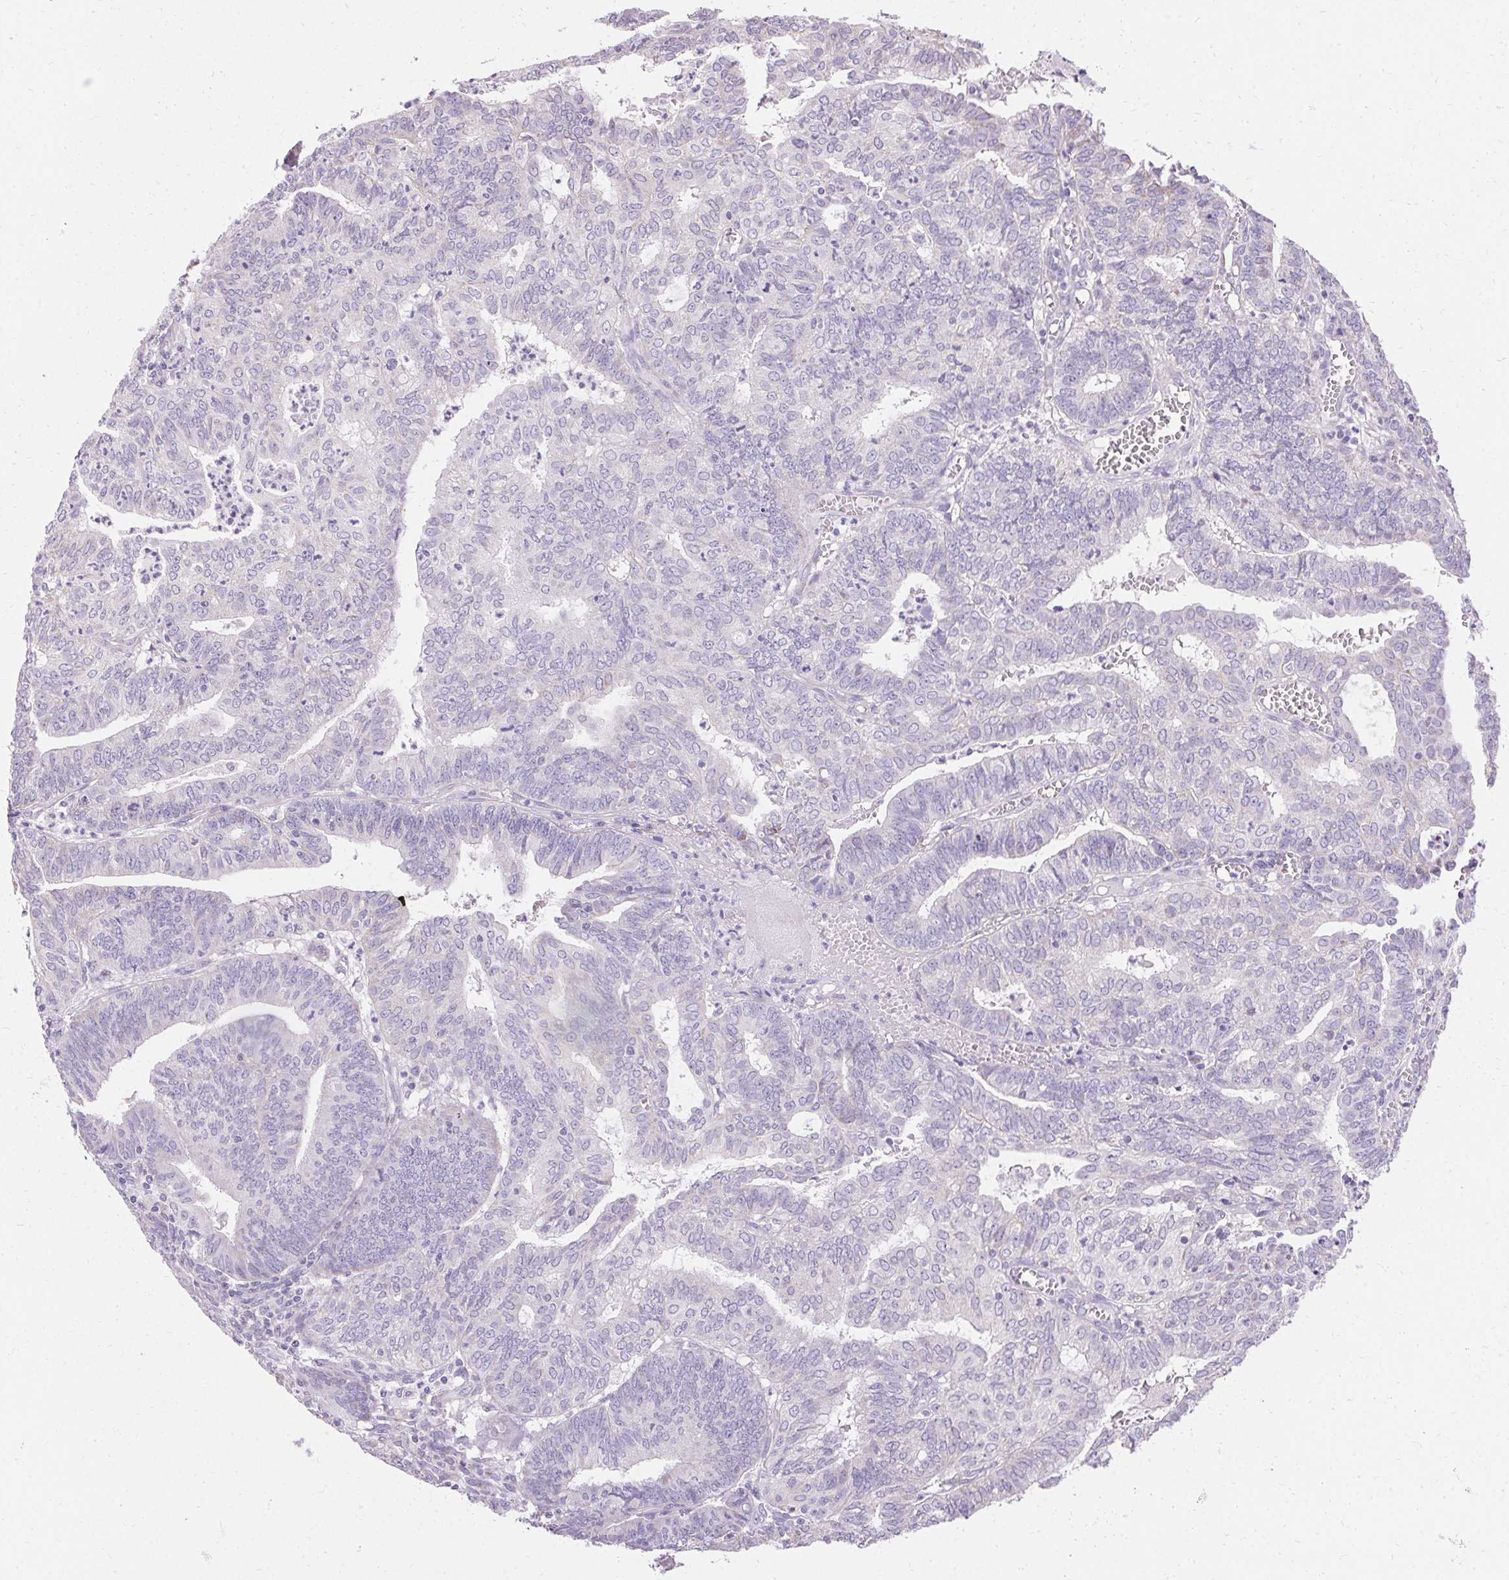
{"staining": {"intensity": "negative", "quantity": "none", "location": "none"}, "tissue": "endometrial cancer", "cell_type": "Tumor cells", "image_type": "cancer", "snomed": [{"axis": "morphology", "description": "Adenocarcinoma, NOS"}, {"axis": "topography", "description": "Endometrium"}], "caption": "A high-resolution micrograph shows immunohistochemistry (IHC) staining of adenocarcinoma (endometrial), which demonstrates no significant positivity in tumor cells. (Stains: DAB immunohistochemistry with hematoxylin counter stain, Microscopy: brightfield microscopy at high magnification).", "gene": "ASGR2", "patient": {"sex": "female", "age": 61}}